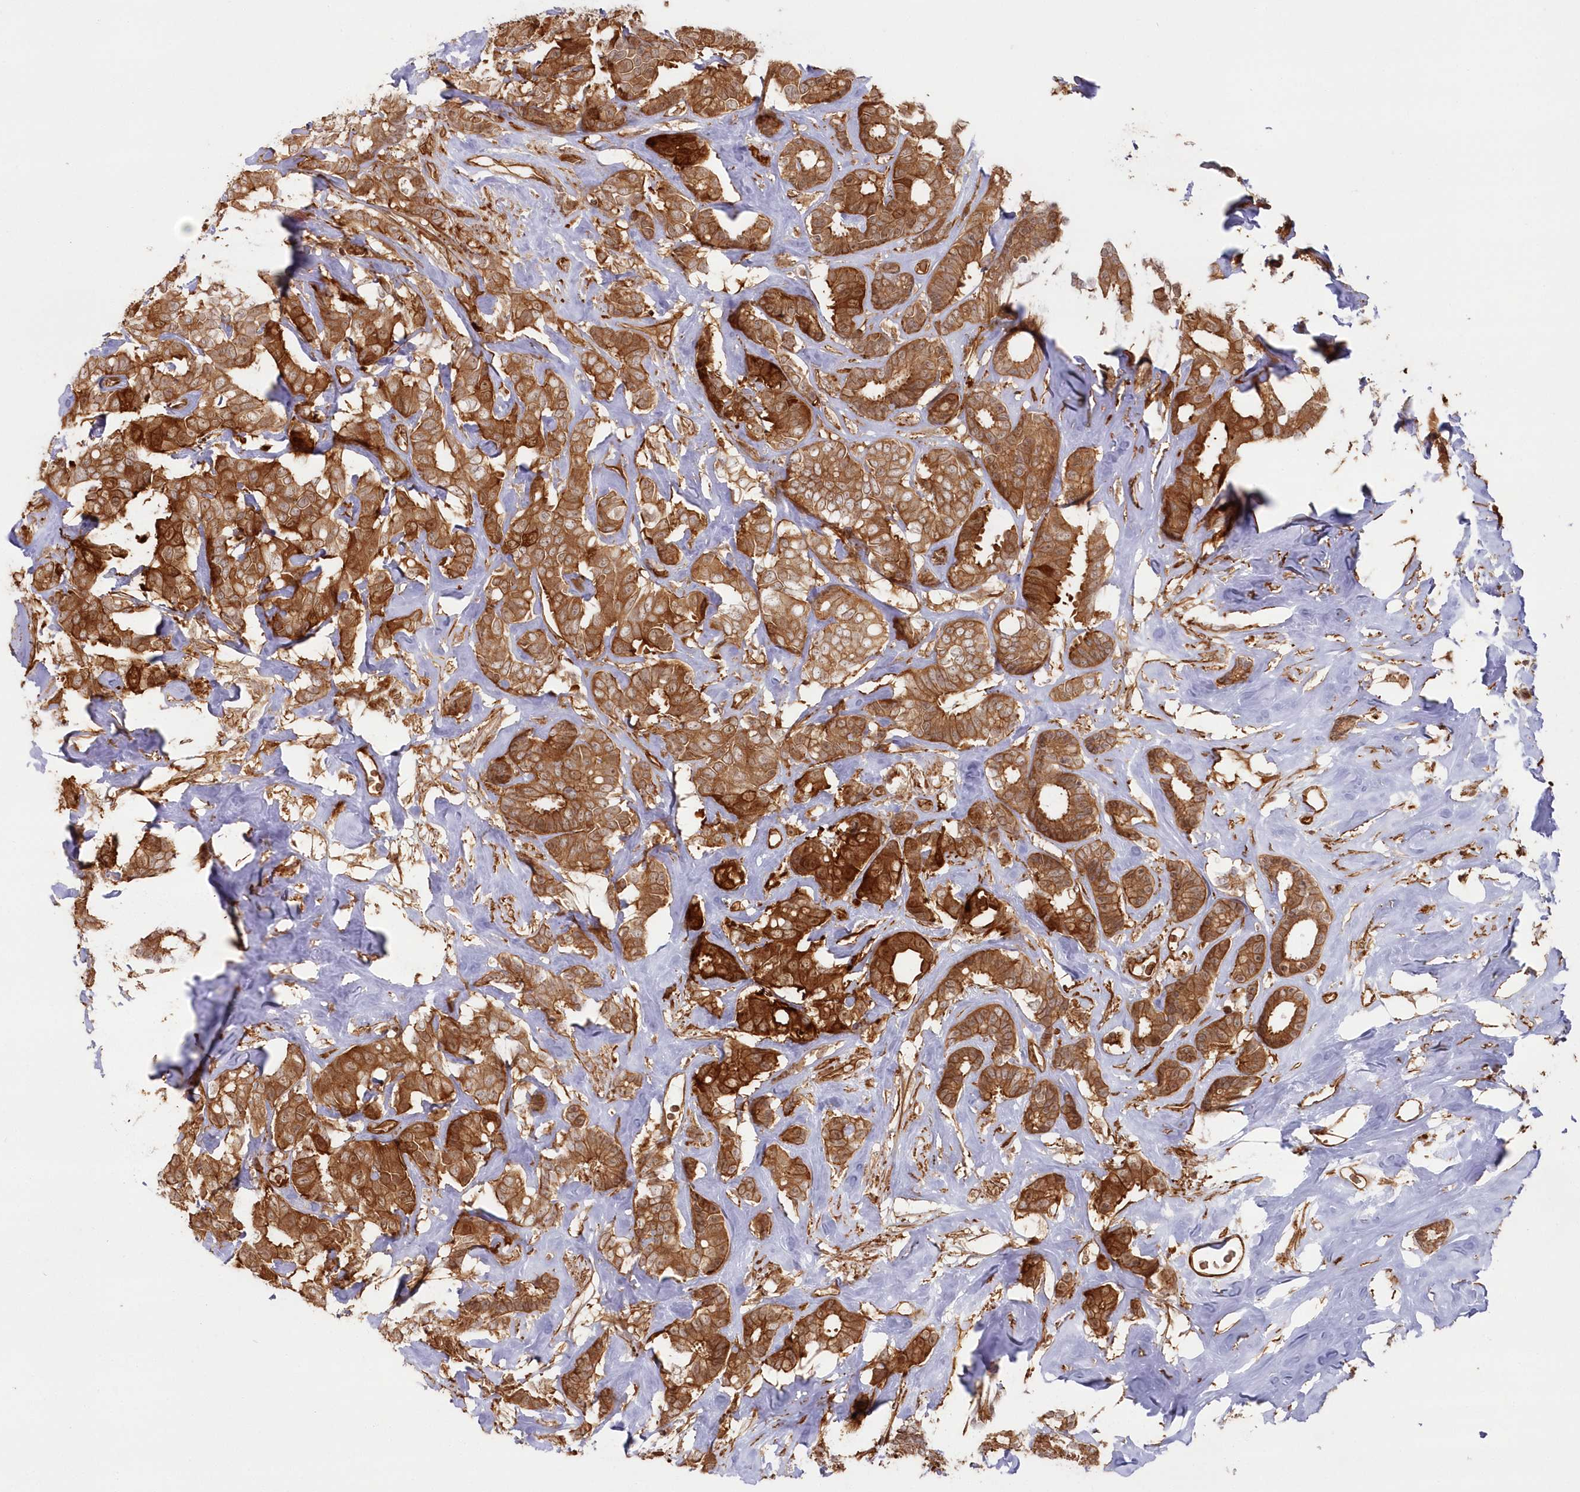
{"staining": {"intensity": "strong", "quantity": ">75%", "location": "cytoplasmic/membranous"}, "tissue": "breast cancer", "cell_type": "Tumor cells", "image_type": "cancer", "snomed": [{"axis": "morphology", "description": "Duct carcinoma"}, {"axis": "topography", "description": "Breast"}], "caption": "Strong cytoplasmic/membranous staining is identified in approximately >75% of tumor cells in breast cancer.", "gene": "RGCC", "patient": {"sex": "female", "age": 87}}